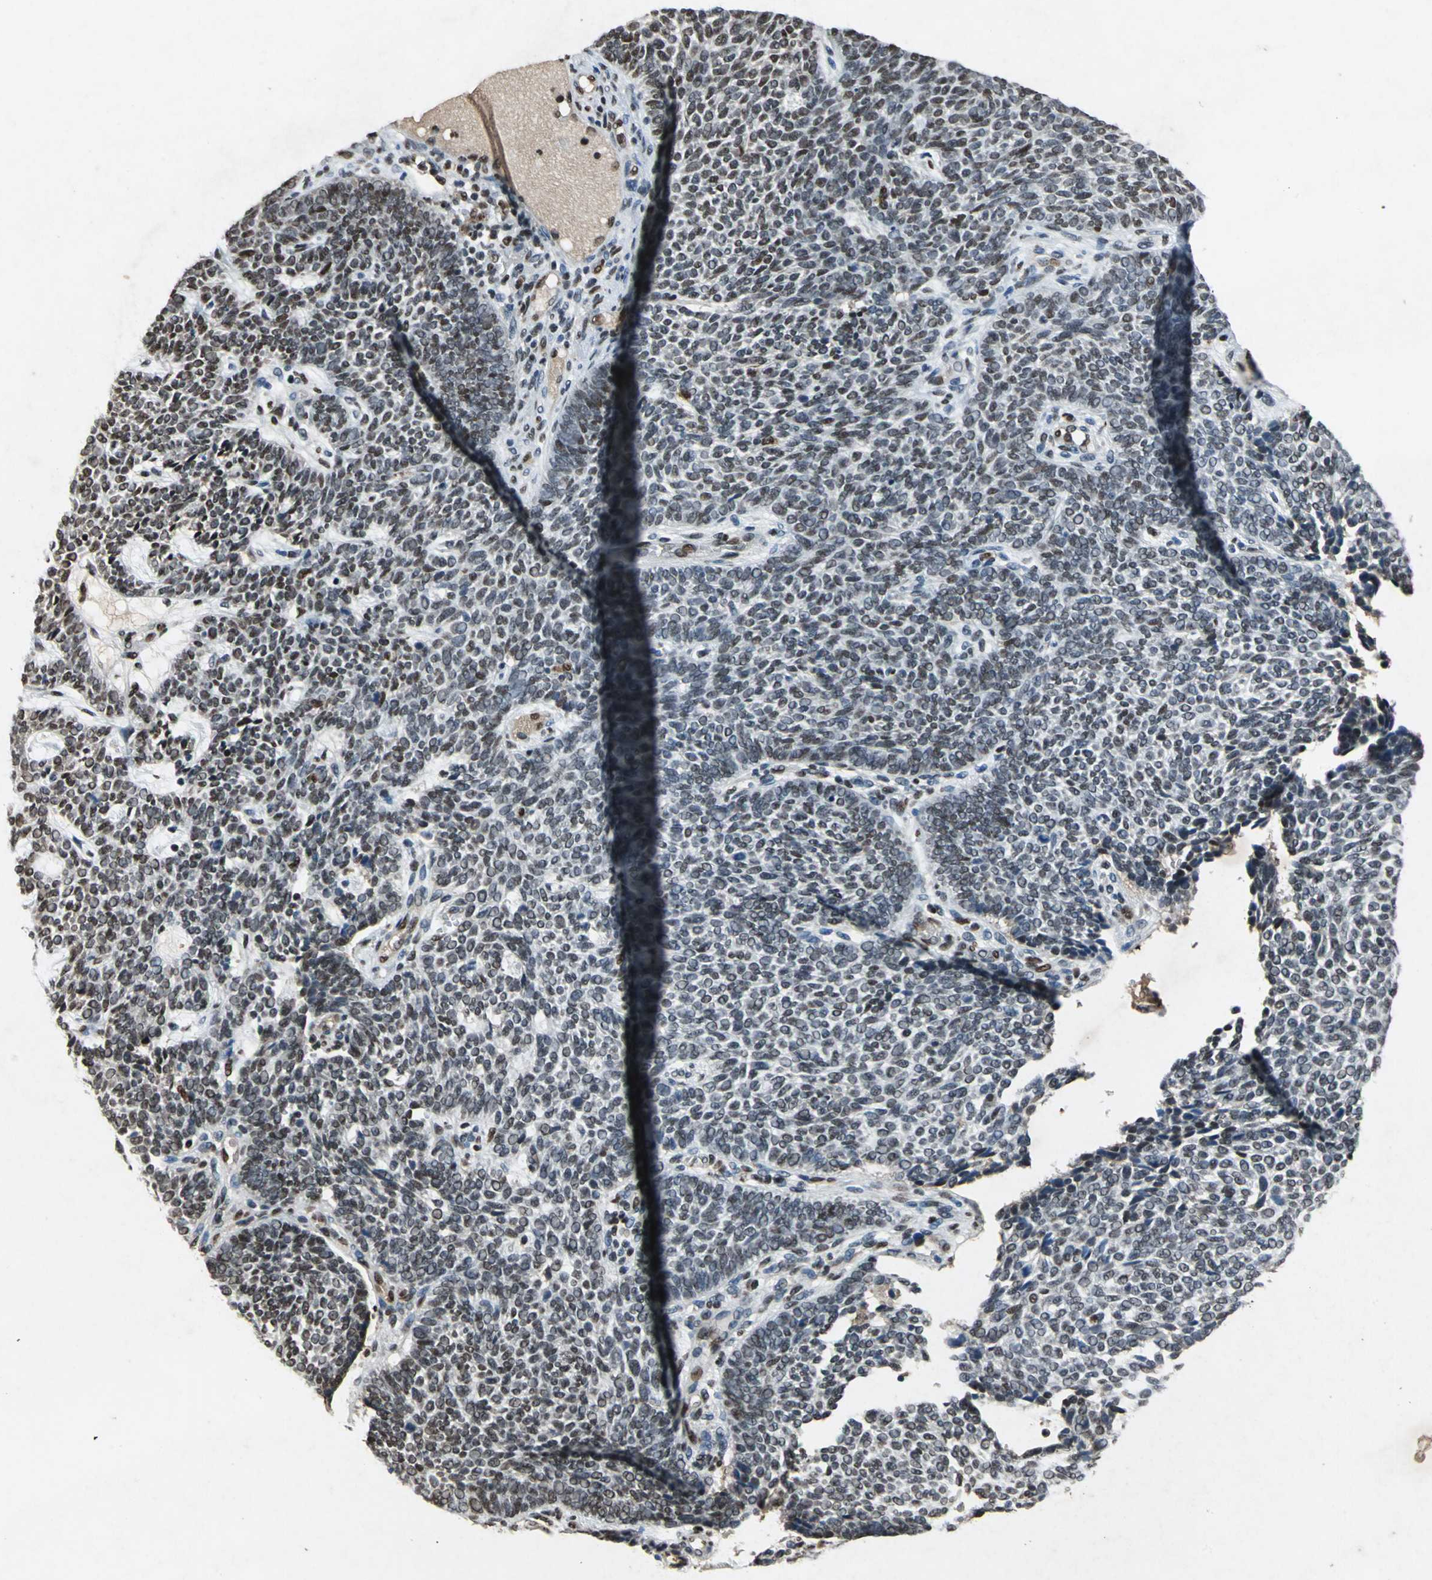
{"staining": {"intensity": "moderate", "quantity": ">75%", "location": "nuclear"}, "tissue": "skin cancer", "cell_type": "Tumor cells", "image_type": "cancer", "snomed": [{"axis": "morphology", "description": "Normal tissue, NOS"}, {"axis": "morphology", "description": "Basal cell carcinoma"}, {"axis": "topography", "description": "Skin"}], "caption": "A micrograph showing moderate nuclear expression in about >75% of tumor cells in skin cancer, as visualized by brown immunohistochemical staining.", "gene": "ANP32A", "patient": {"sex": "male", "age": 87}}